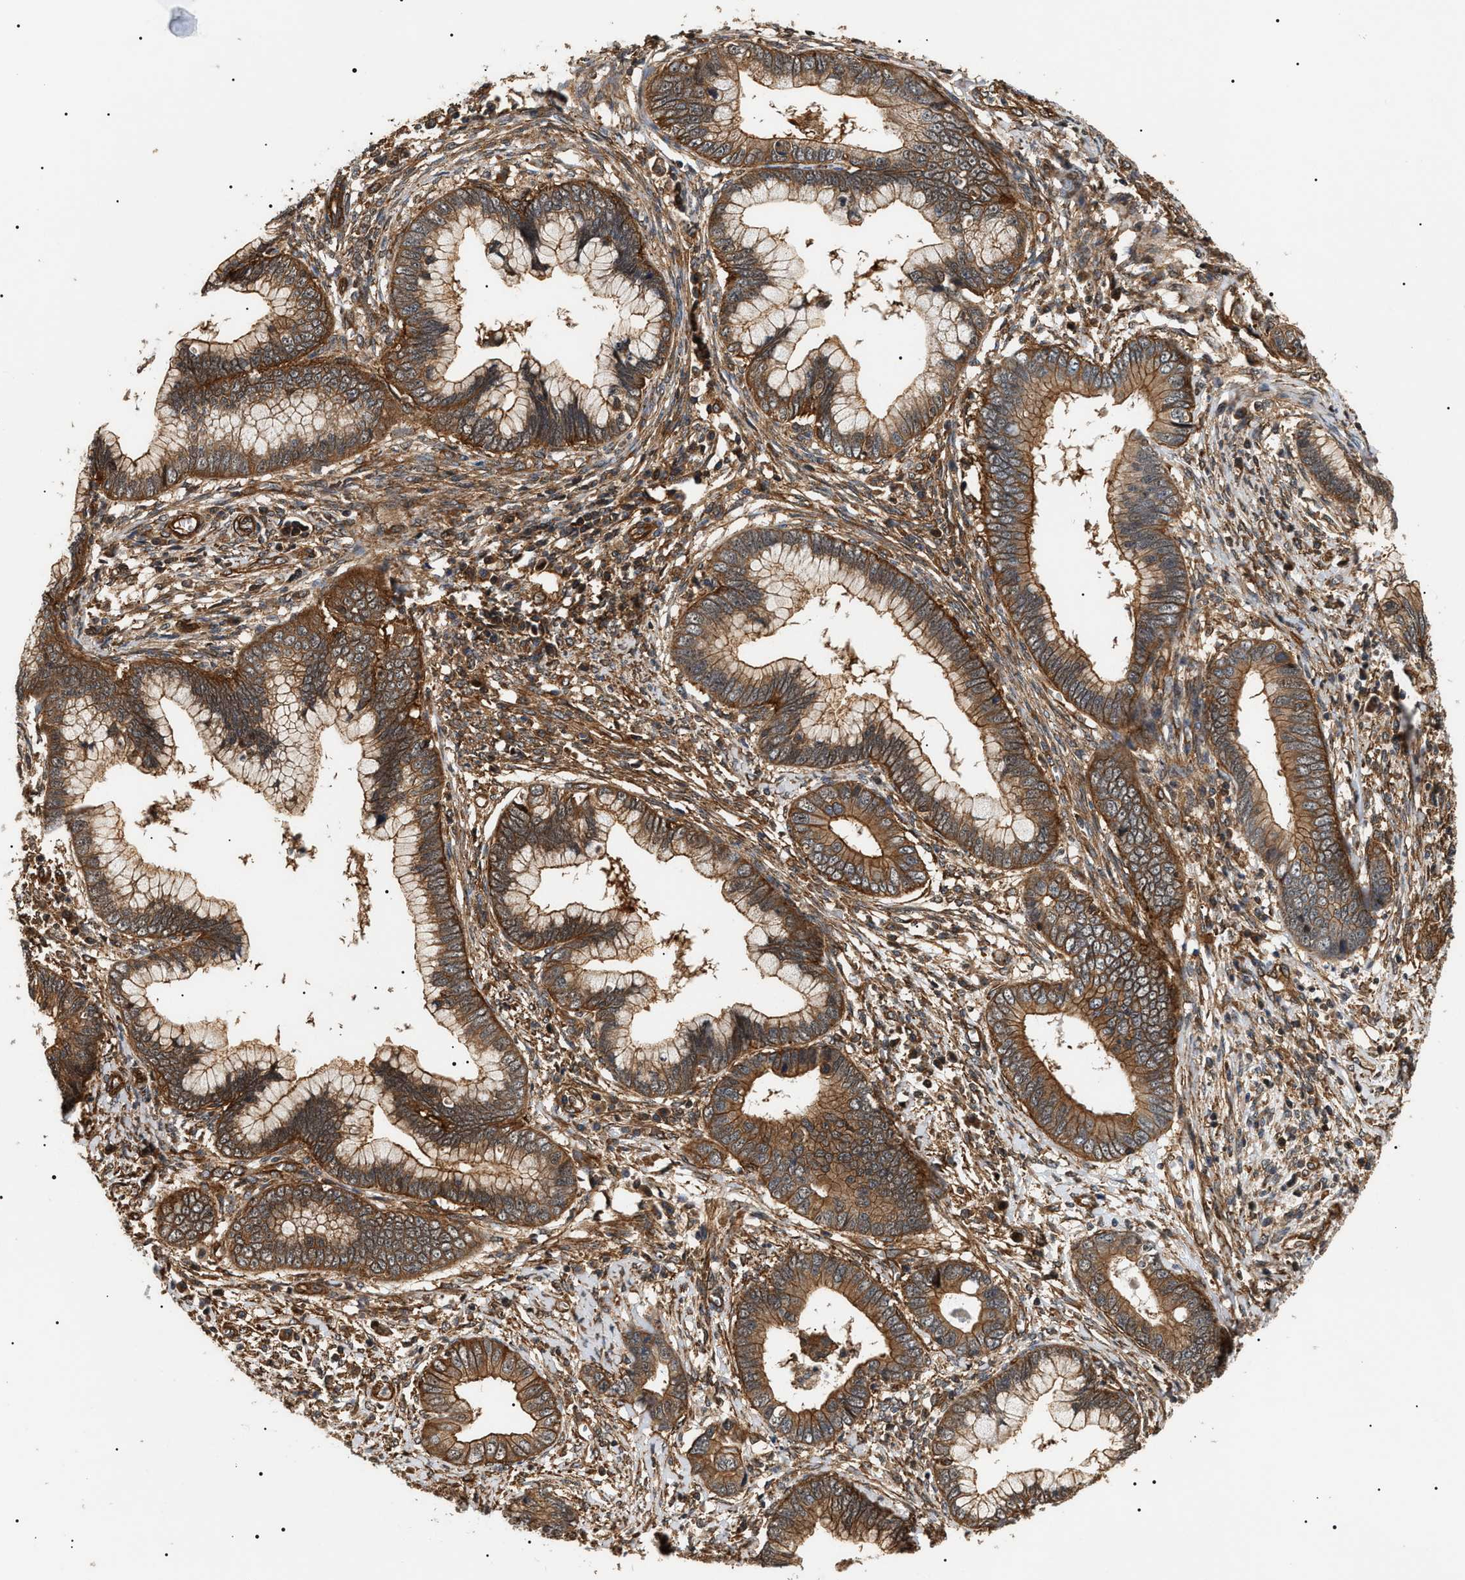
{"staining": {"intensity": "moderate", "quantity": ">75%", "location": "cytoplasmic/membranous"}, "tissue": "cervical cancer", "cell_type": "Tumor cells", "image_type": "cancer", "snomed": [{"axis": "morphology", "description": "Adenocarcinoma, NOS"}, {"axis": "topography", "description": "Cervix"}], "caption": "A medium amount of moderate cytoplasmic/membranous staining is present in about >75% of tumor cells in cervical cancer (adenocarcinoma) tissue.", "gene": "SH3GLB2", "patient": {"sex": "female", "age": 44}}